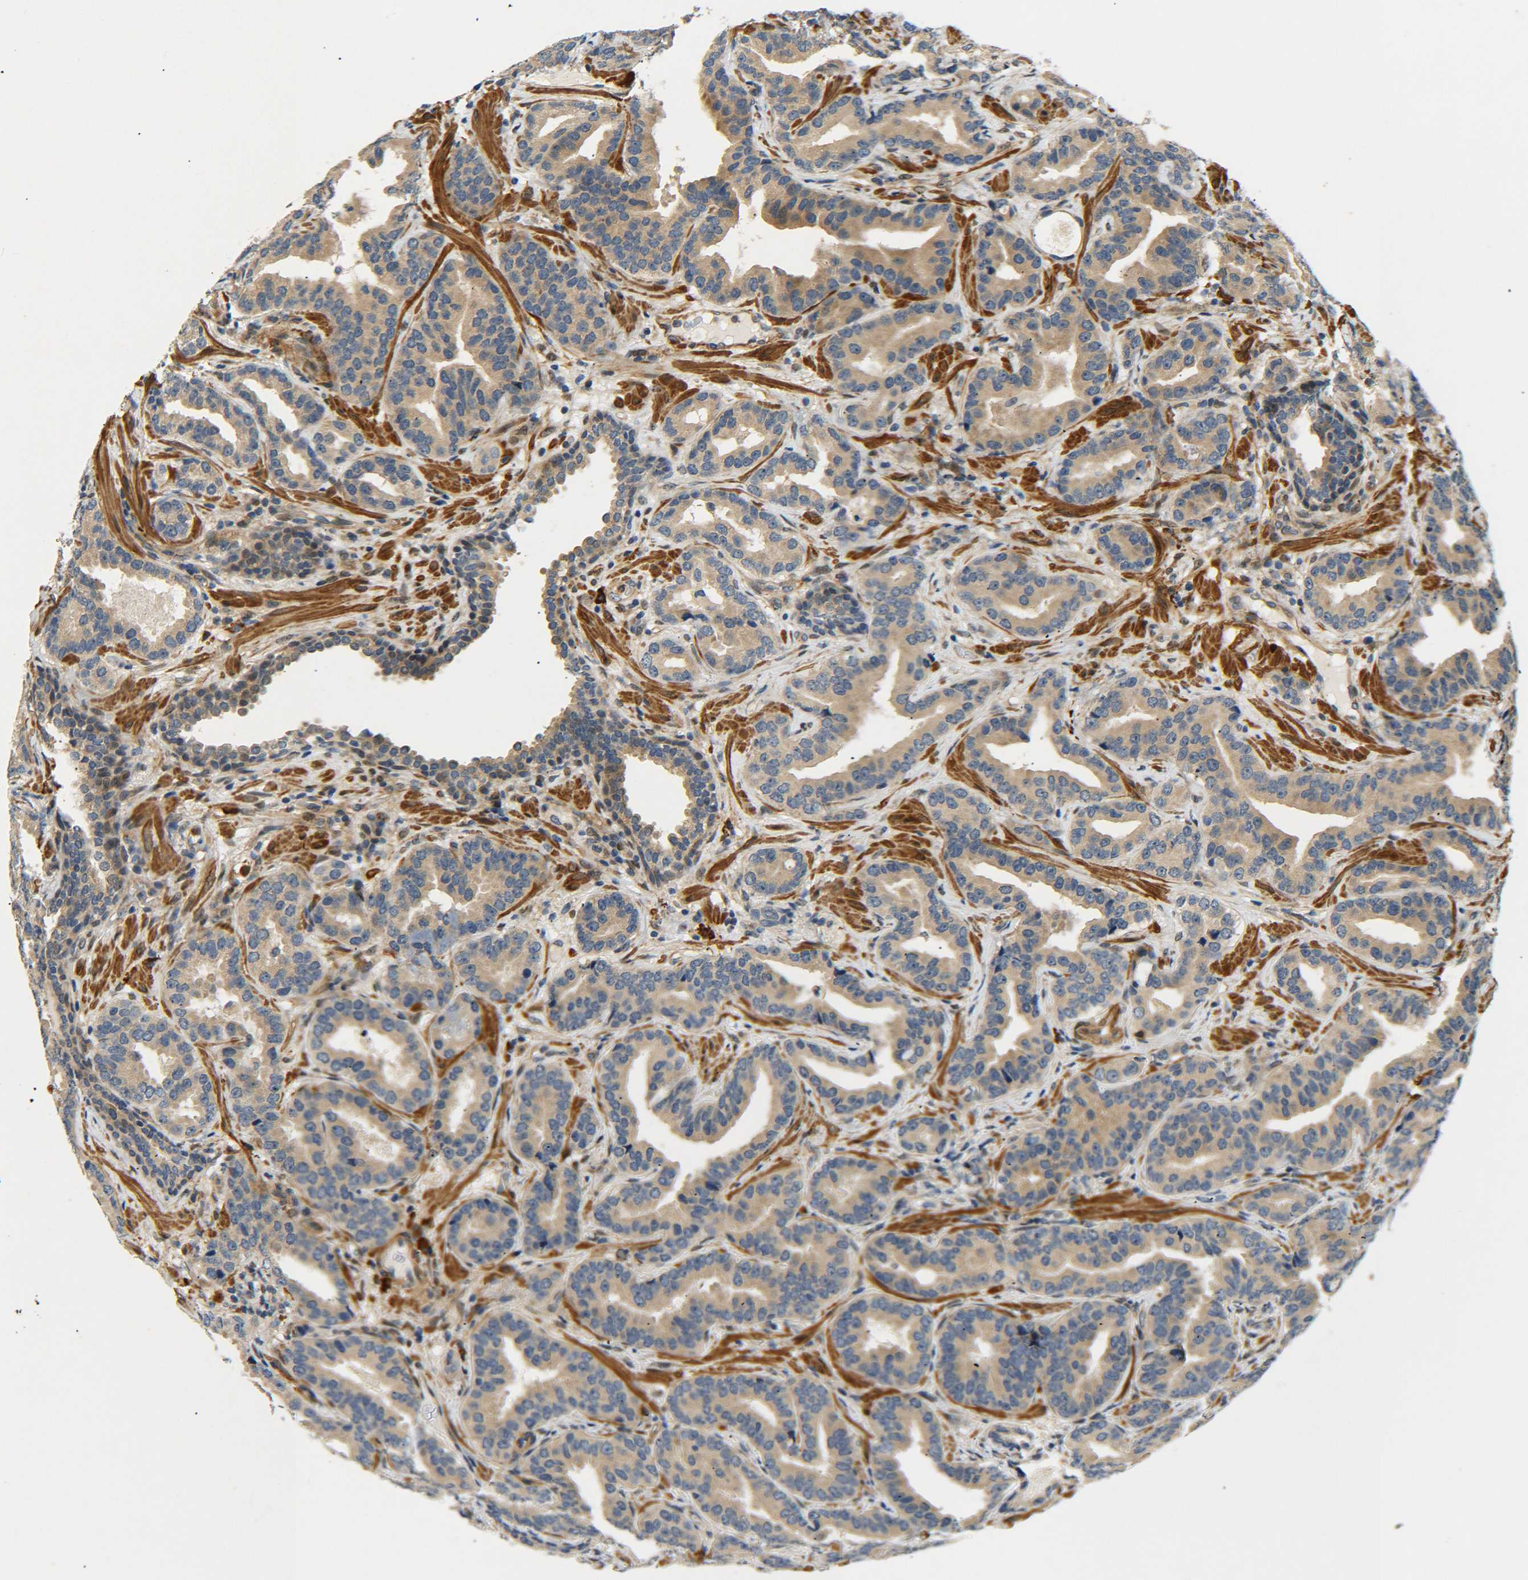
{"staining": {"intensity": "weak", "quantity": ">75%", "location": "cytoplasmic/membranous"}, "tissue": "prostate cancer", "cell_type": "Tumor cells", "image_type": "cancer", "snomed": [{"axis": "morphology", "description": "Adenocarcinoma, Low grade"}, {"axis": "topography", "description": "Prostate"}], "caption": "Brown immunohistochemical staining in human prostate cancer (low-grade adenocarcinoma) demonstrates weak cytoplasmic/membranous staining in approximately >75% of tumor cells.", "gene": "MEIS1", "patient": {"sex": "male", "age": 59}}